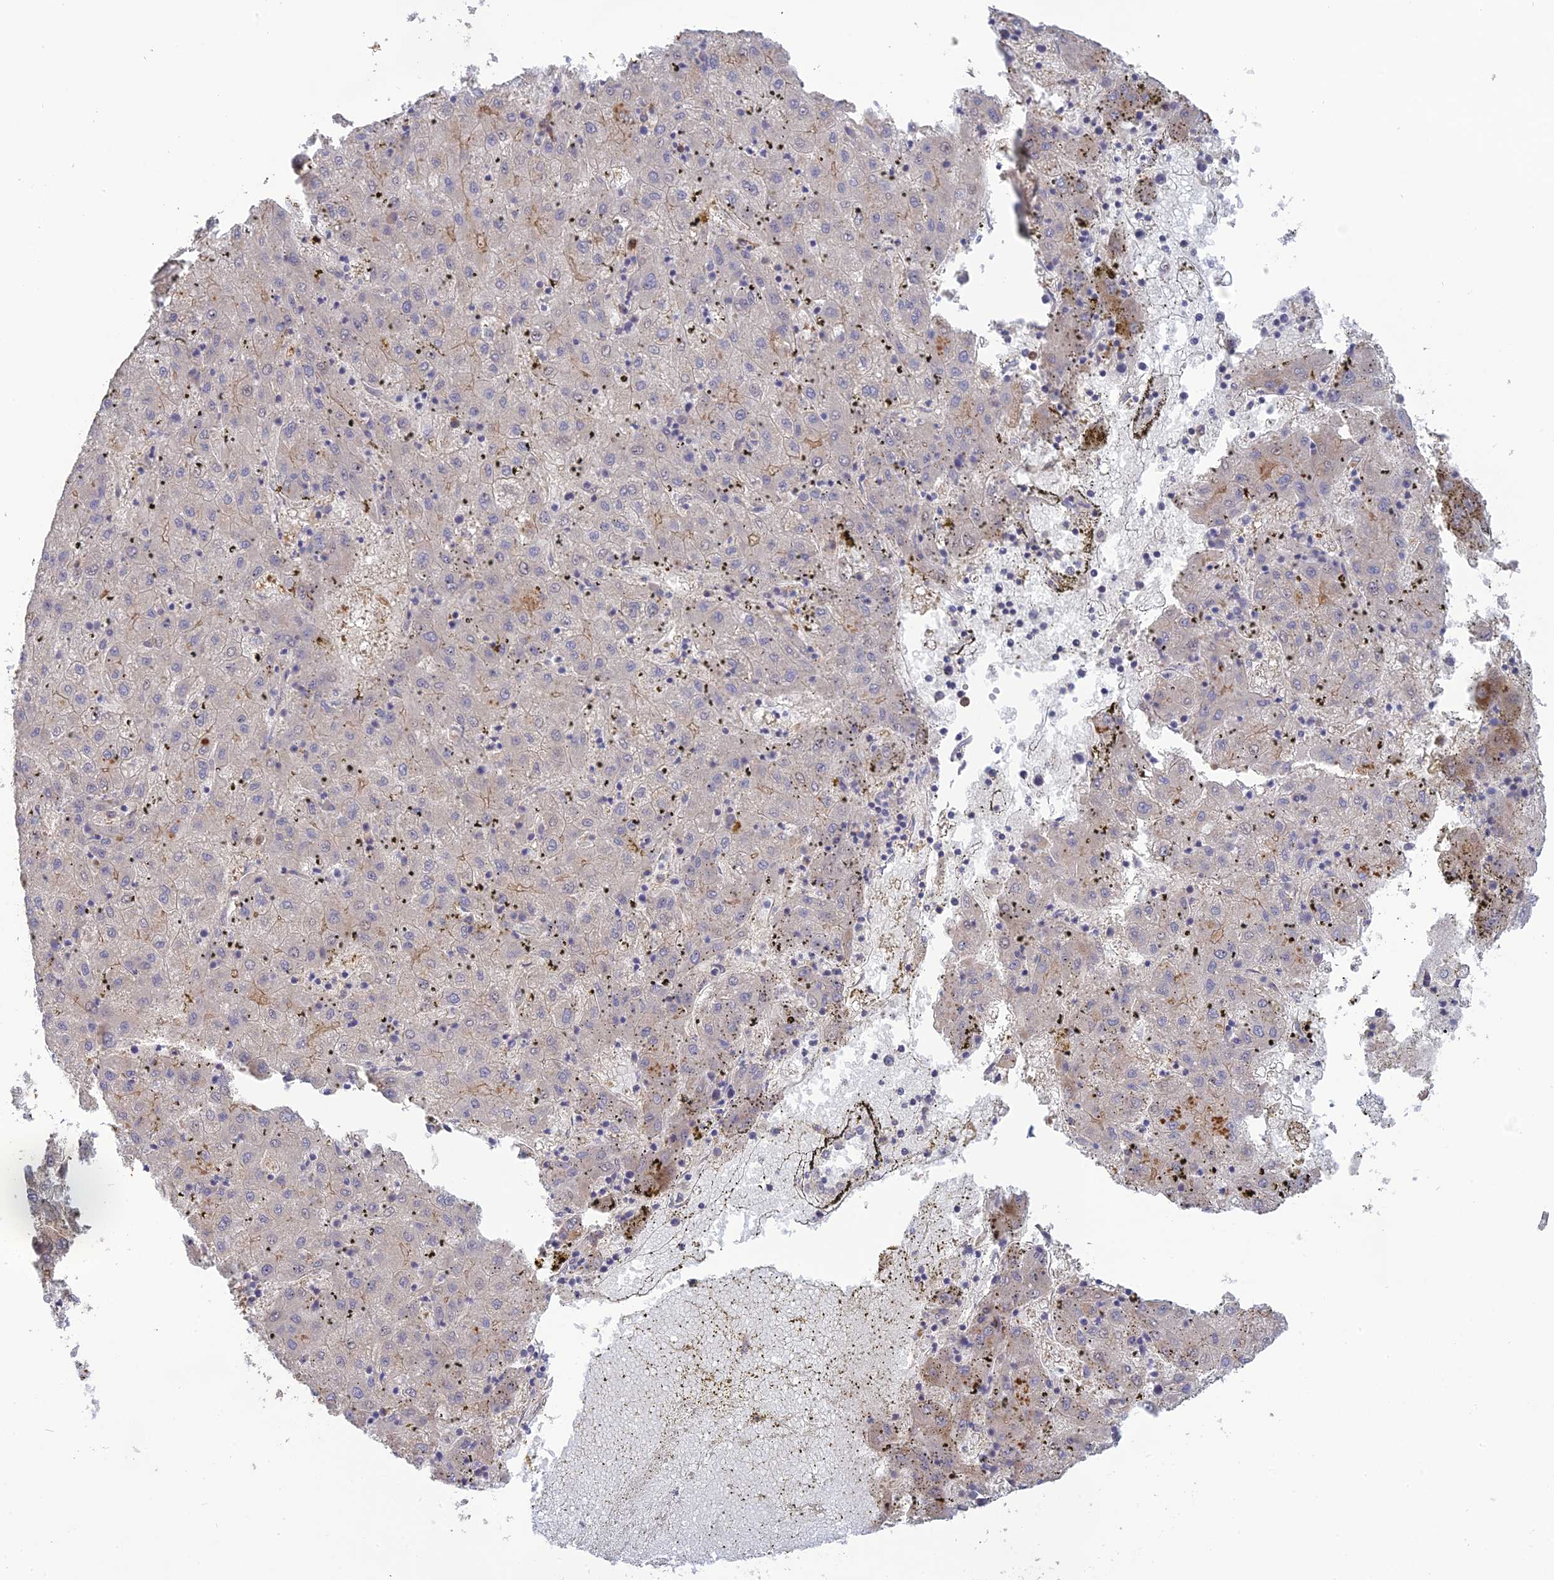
{"staining": {"intensity": "negative", "quantity": "none", "location": "none"}, "tissue": "liver cancer", "cell_type": "Tumor cells", "image_type": "cancer", "snomed": [{"axis": "morphology", "description": "Carcinoma, Hepatocellular, NOS"}, {"axis": "topography", "description": "Liver"}], "caption": "A high-resolution image shows immunohistochemistry (IHC) staining of liver cancer, which demonstrates no significant staining in tumor cells.", "gene": "SFT2D2", "patient": {"sex": "male", "age": 72}}